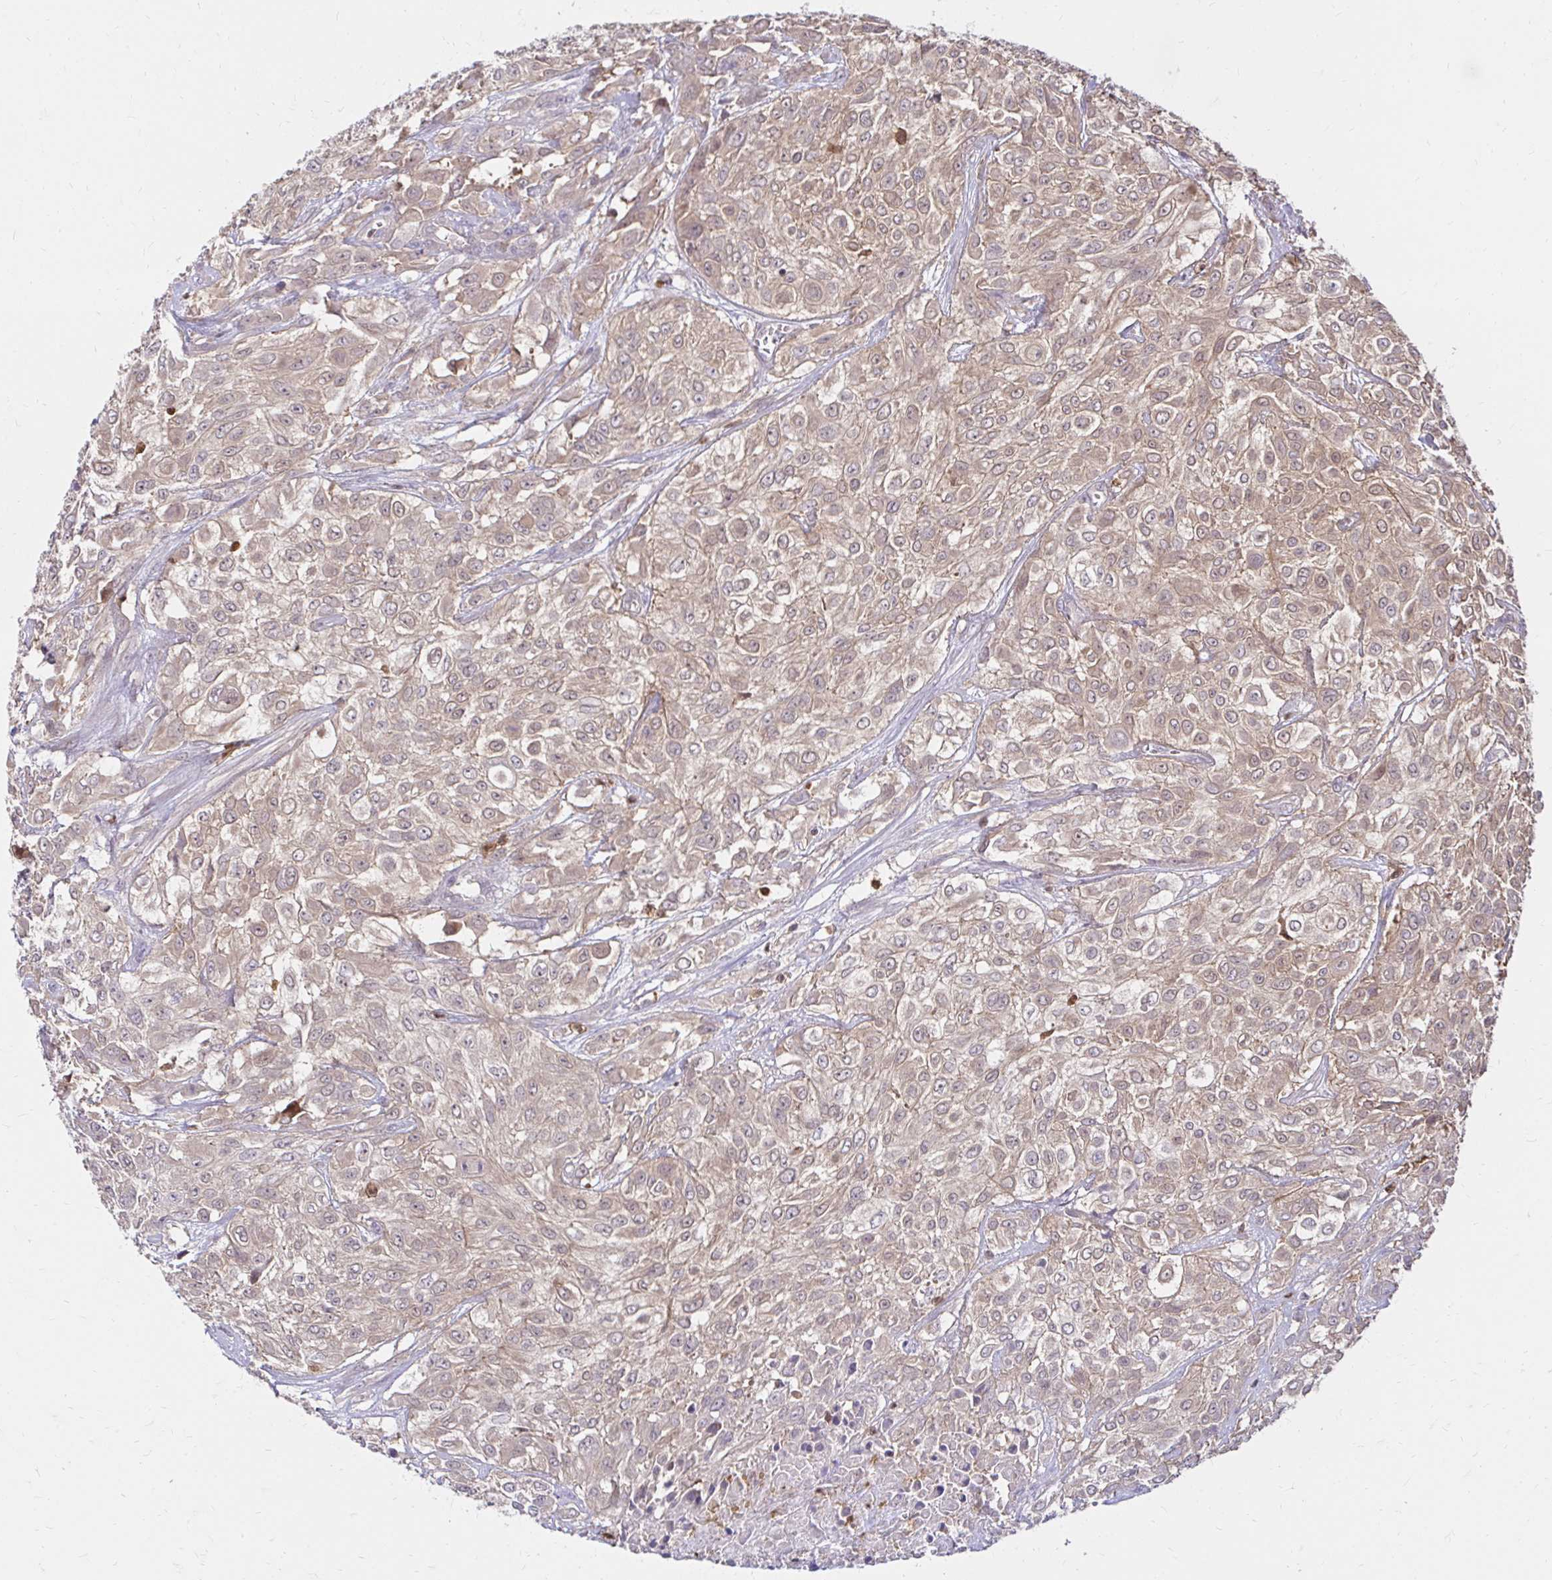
{"staining": {"intensity": "negative", "quantity": "none", "location": "none"}, "tissue": "urothelial cancer", "cell_type": "Tumor cells", "image_type": "cancer", "snomed": [{"axis": "morphology", "description": "Urothelial carcinoma, High grade"}, {"axis": "topography", "description": "Urinary bladder"}], "caption": "Immunohistochemistry image of neoplastic tissue: human high-grade urothelial carcinoma stained with DAB shows no significant protein expression in tumor cells. (Immunohistochemistry, brightfield microscopy, high magnification).", "gene": "PYCARD", "patient": {"sex": "male", "age": 57}}